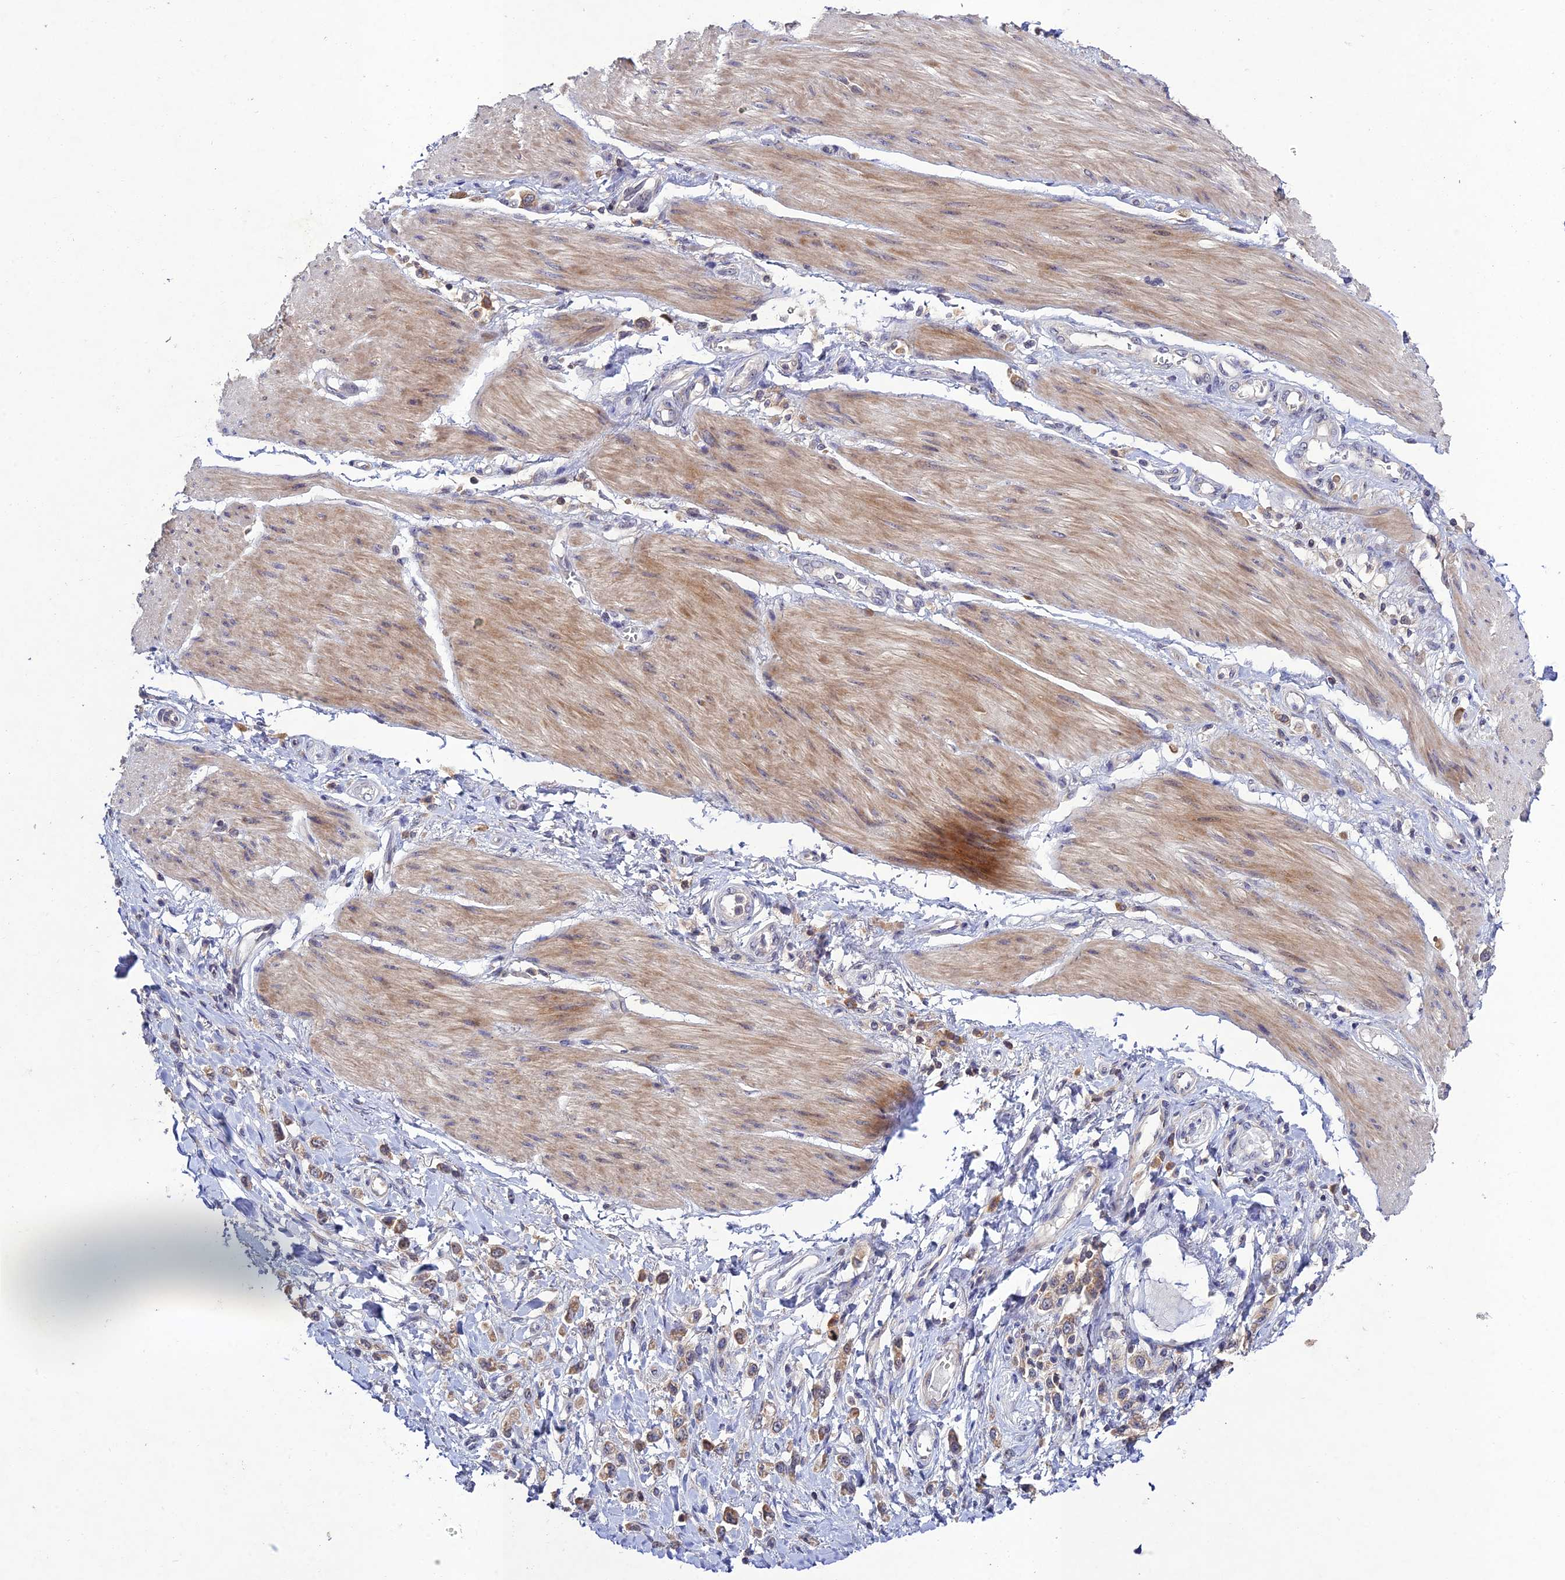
{"staining": {"intensity": "weak", "quantity": ">75%", "location": "cytoplasmic/membranous"}, "tissue": "stomach cancer", "cell_type": "Tumor cells", "image_type": "cancer", "snomed": [{"axis": "morphology", "description": "Adenocarcinoma, NOS"}, {"axis": "topography", "description": "Stomach"}], "caption": "Approximately >75% of tumor cells in human stomach cancer (adenocarcinoma) show weak cytoplasmic/membranous protein staining as visualized by brown immunohistochemical staining.", "gene": "CHST5", "patient": {"sex": "female", "age": 65}}